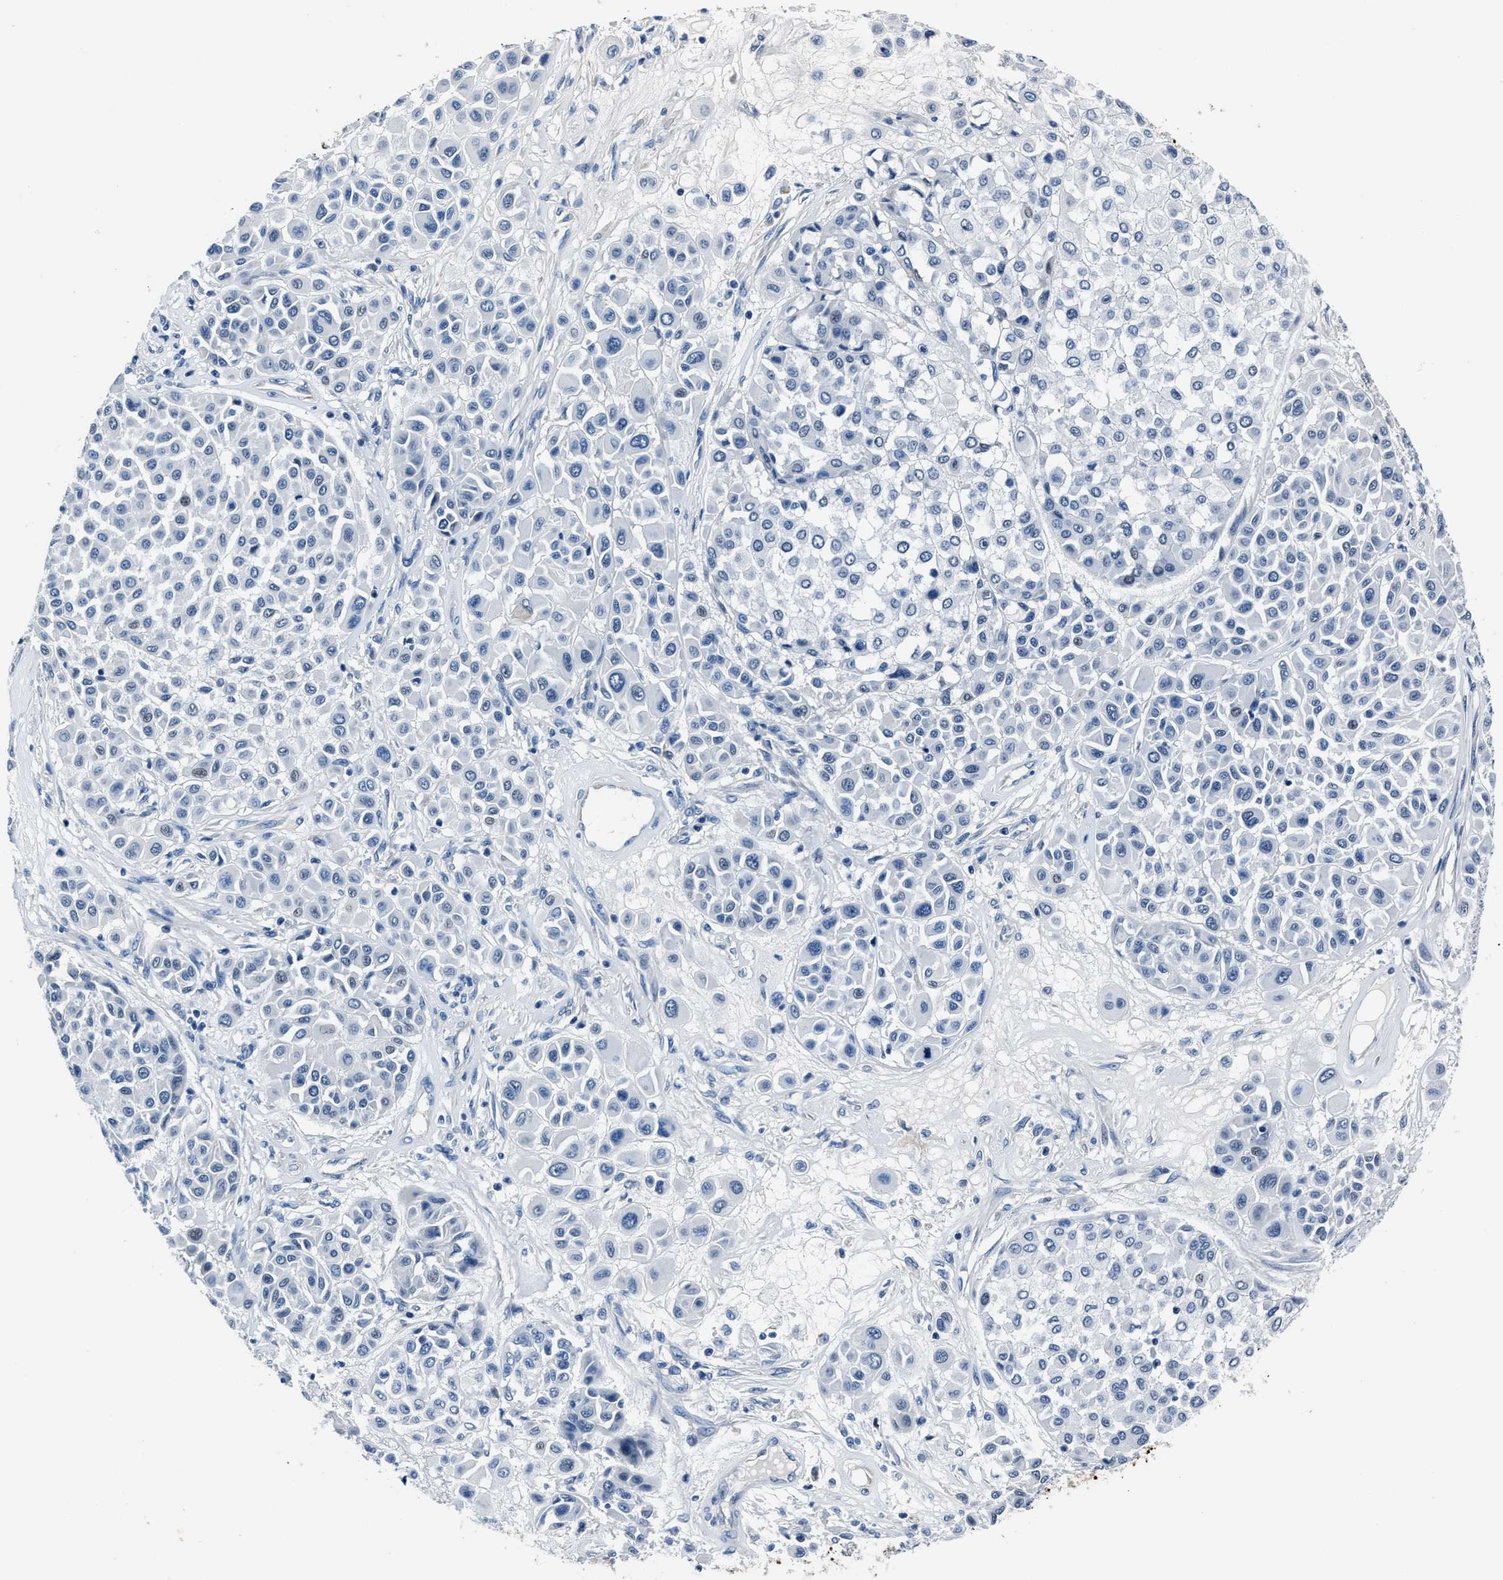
{"staining": {"intensity": "negative", "quantity": "none", "location": "none"}, "tissue": "melanoma", "cell_type": "Tumor cells", "image_type": "cancer", "snomed": [{"axis": "morphology", "description": "Malignant melanoma, Metastatic site"}, {"axis": "topography", "description": "Soft tissue"}], "caption": "Tumor cells are negative for protein expression in human malignant melanoma (metastatic site).", "gene": "NACAD", "patient": {"sex": "male", "age": 41}}